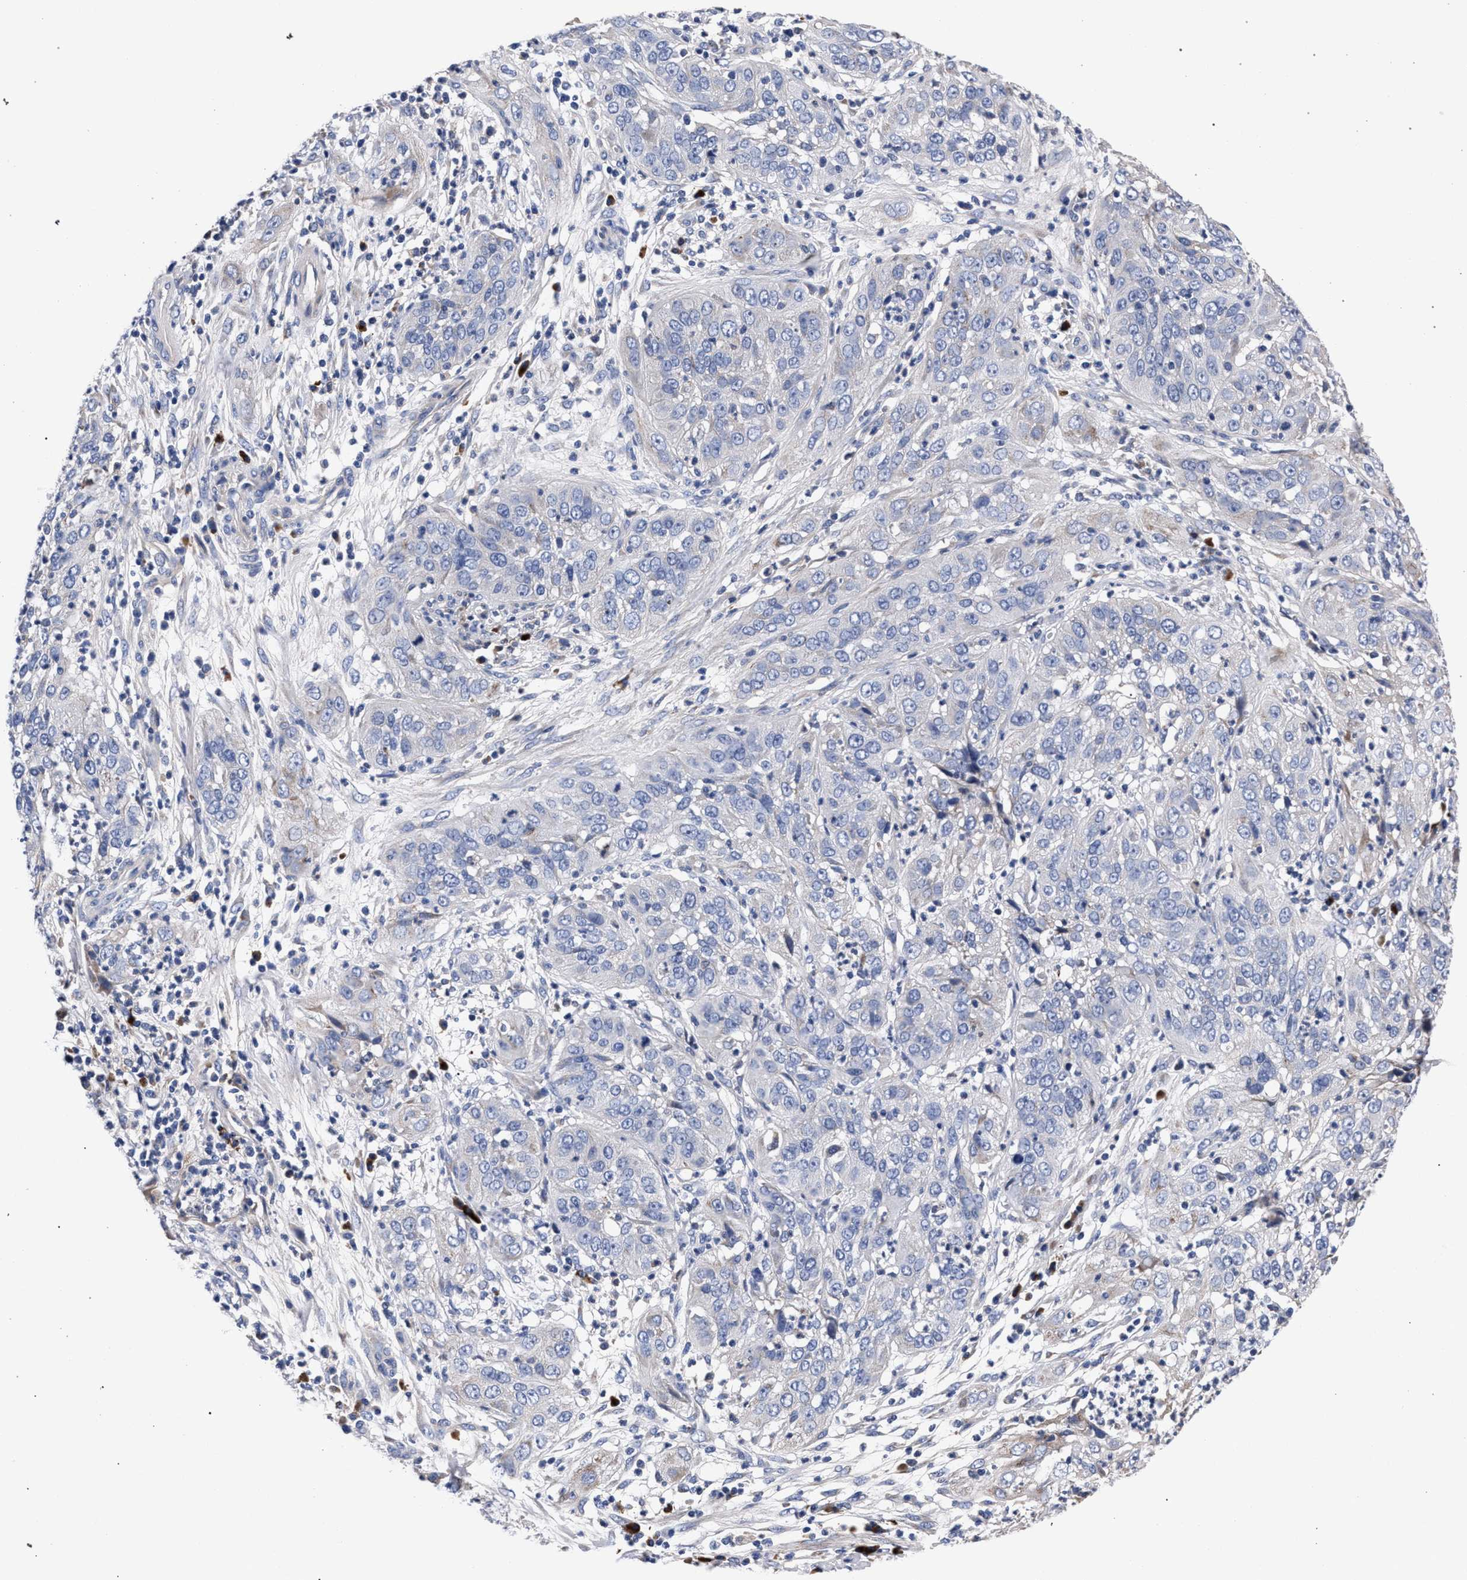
{"staining": {"intensity": "negative", "quantity": "none", "location": "none"}, "tissue": "cervical cancer", "cell_type": "Tumor cells", "image_type": "cancer", "snomed": [{"axis": "morphology", "description": "Squamous cell carcinoma, NOS"}, {"axis": "topography", "description": "Cervix"}], "caption": "Protein analysis of cervical cancer reveals no significant positivity in tumor cells.", "gene": "ACOX1", "patient": {"sex": "female", "age": 32}}